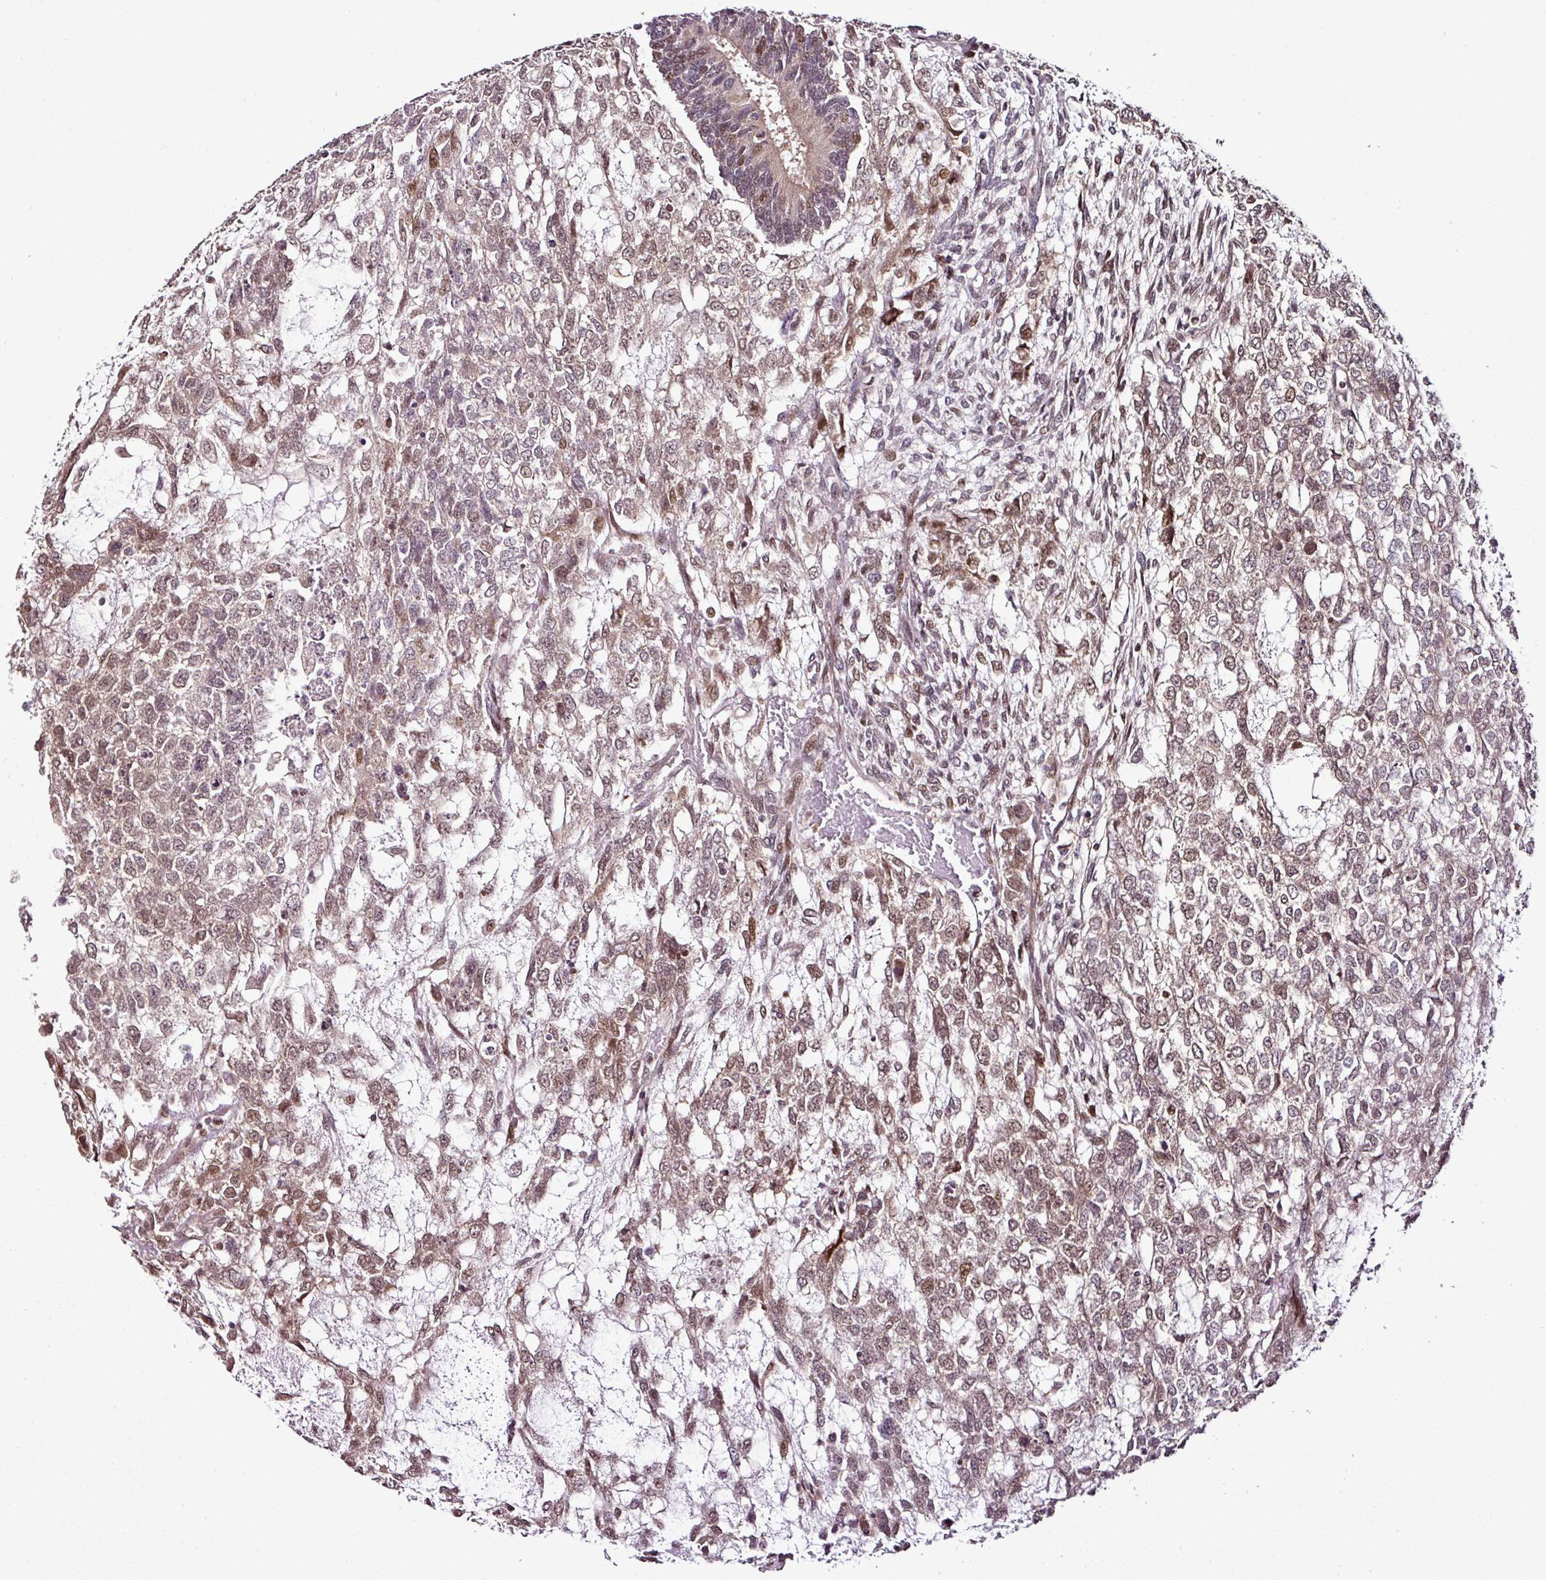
{"staining": {"intensity": "weak", "quantity": "25%-75%", "location": "nuclear"}, "tissue": "testis cancer", "cell_type": "Tumor cells", "image_type": "cancer", "snomed": [{"axis": "morphology", "description": "Carcinoma, Embryonal, NOS"}, {"axis": "topography", "description": "Testis"}], "caption": "Protein analysis of testis embryonal carcinoma tissue reveals weak nuclear positivity in approximately 25%-75% of tumor cells.", "gene": "COPRS", "patient": {"sex": "male", "age": 23}}